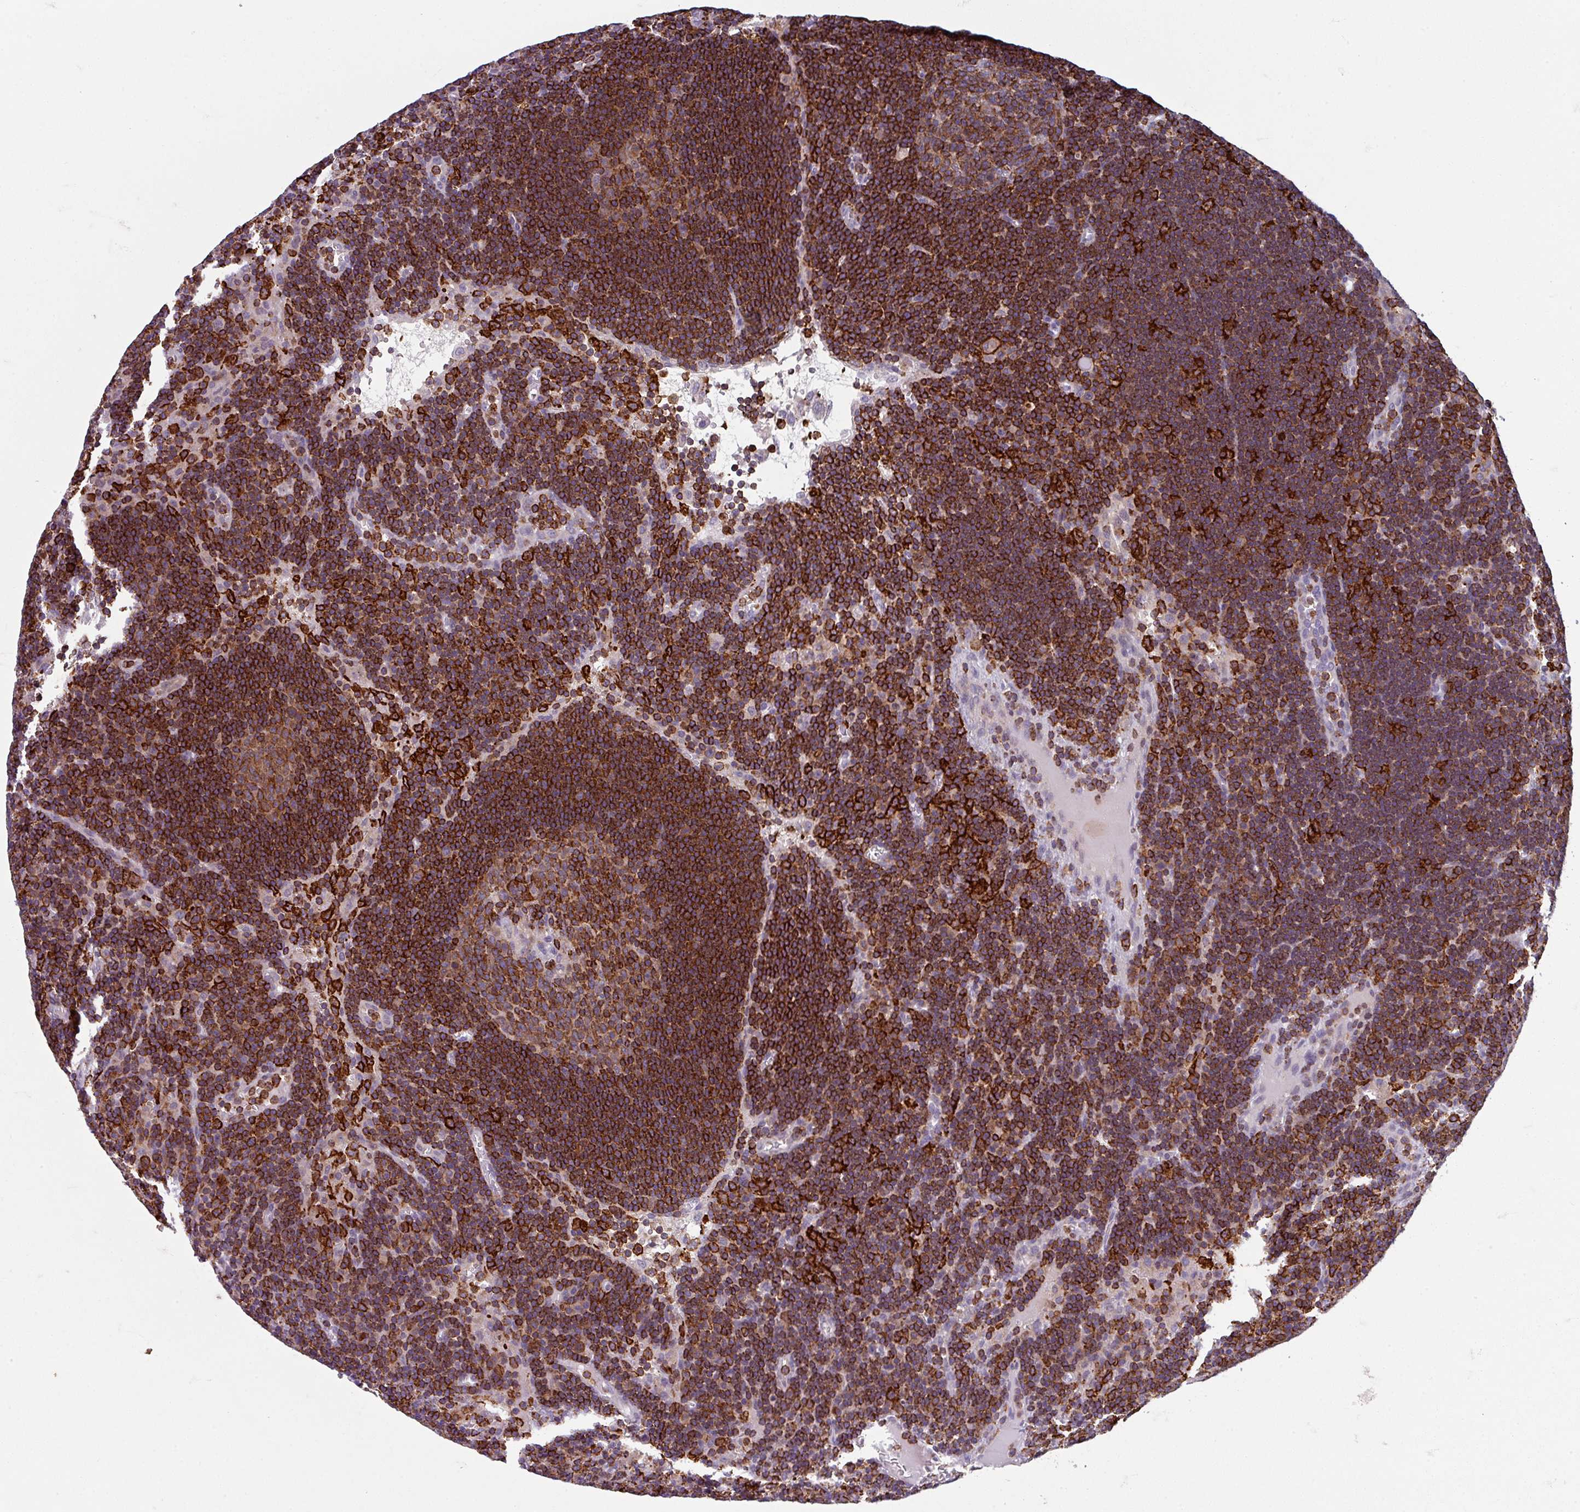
{"staining": {"intensity": "strong", "quantity": ">75%", "location": "cytoplasmic/membranous"}, "tissue": "lymph node", "cell_type": "Germinal center cells", "image_type": "normal", "snomed": [{"axis": "morphology", "description": "Normal tissue, NOS"}, {"axis": "topography", "description": "Lymph node"}], "caption": "This image exhibits unremarkable lymph node stained with IHC to label a protein in brown. The cytoplasmic/membranous of germinal center cells show strong positivity for the protein. Nuclei are counter-stained blue.", "gene": "NEDD9", "patient": {"sex": "male", "age": 62}}